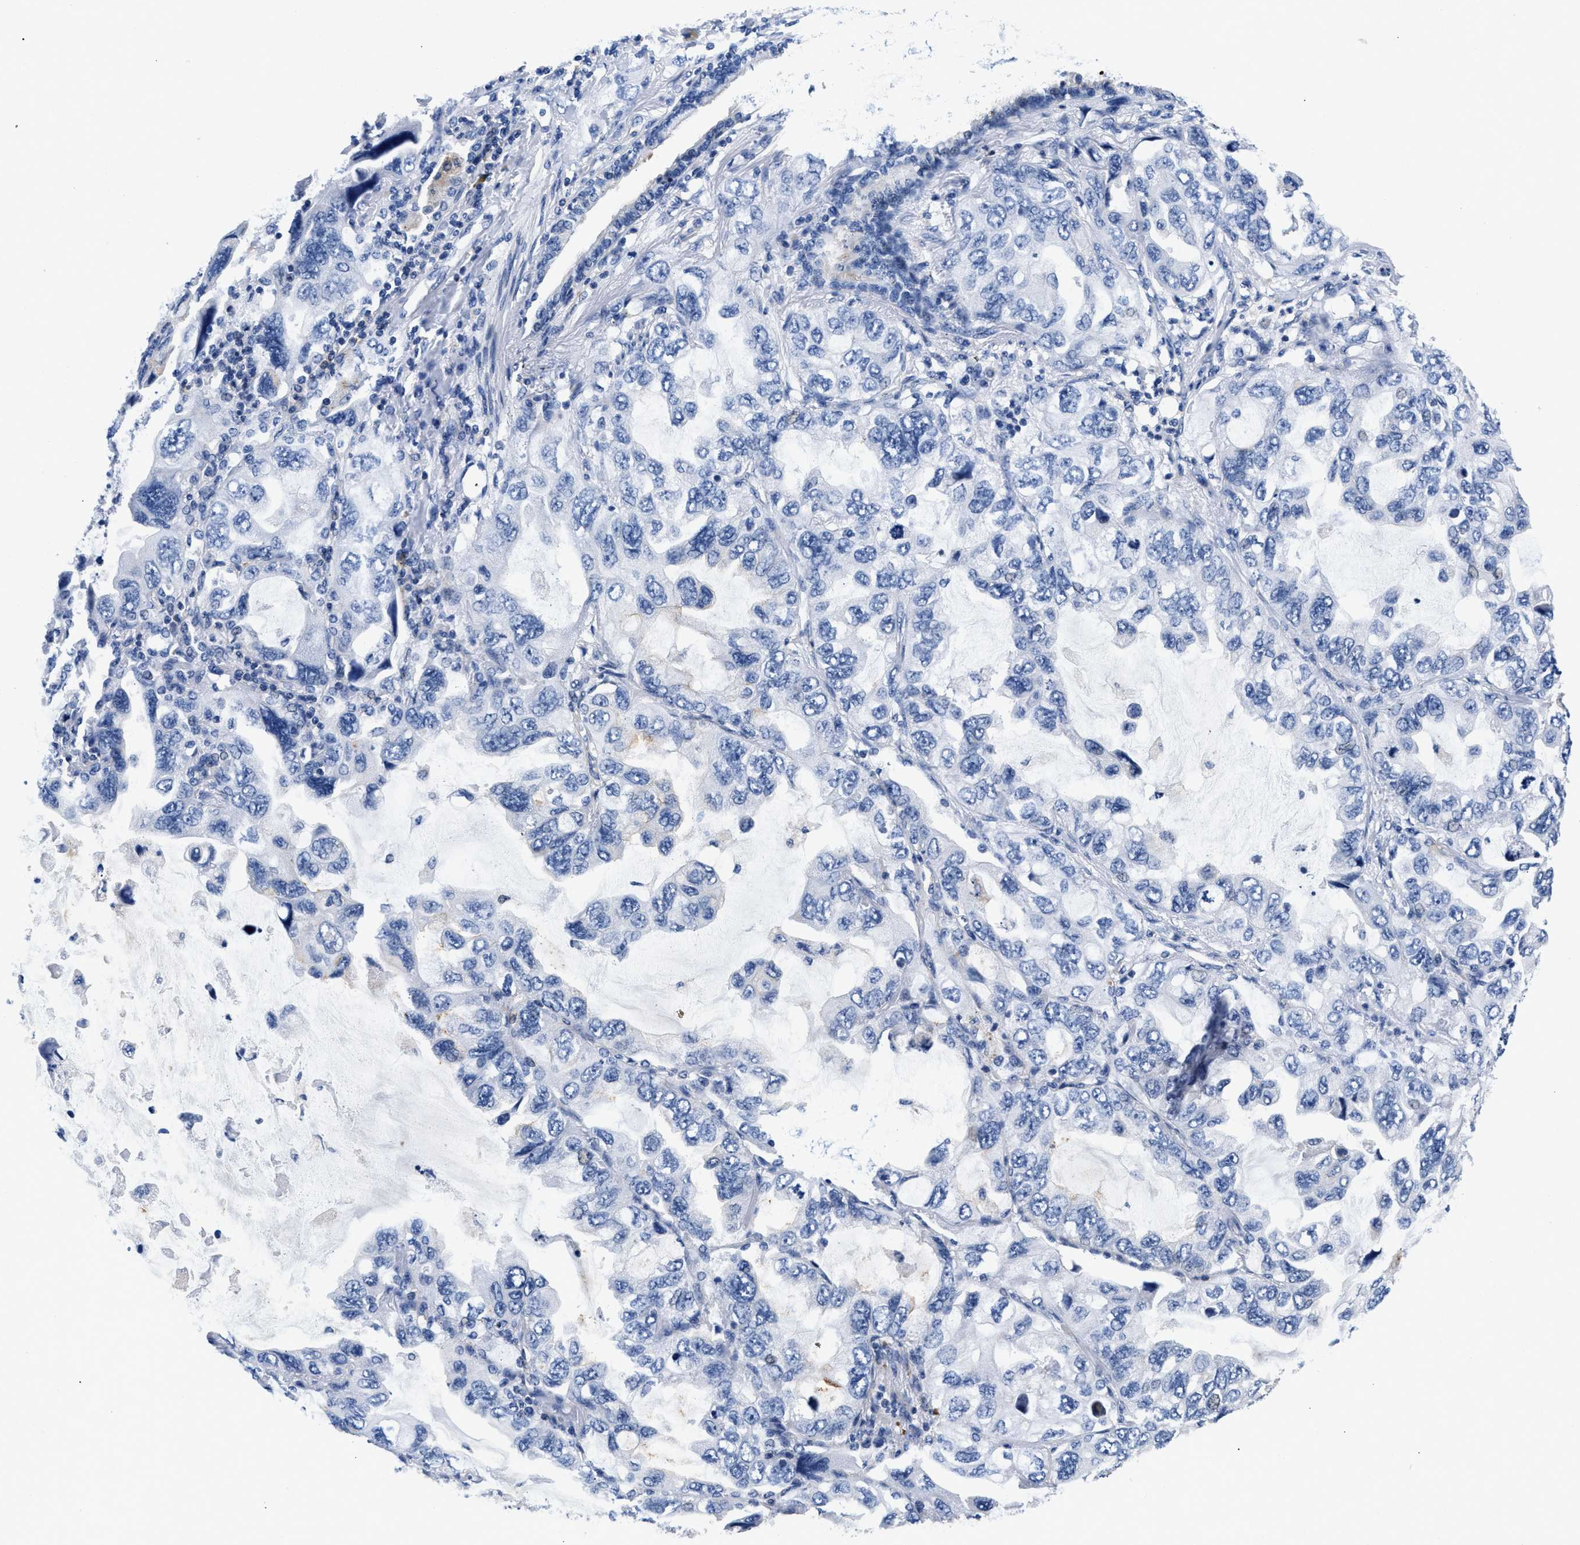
{"staining": {"intensity": "negative", "quantity": "none", "location": "none"}, "tissue": "lung cancer", "cell_type": "Tumor cells", "image_type": "cancer", "snomed": [{"axis": "morphology", "description": "Squamous cell carcinoma, NOS"}, {"axis": "topography", "description": "Lung"}], "caption": "IHC of human lung cancer shows no expression in tumor cells. (DAB (3,3'-diaminobenzidine) IHC, high magnification).", "gene": "P2RY4", "patient": {"sex": "female", "age": 73}}